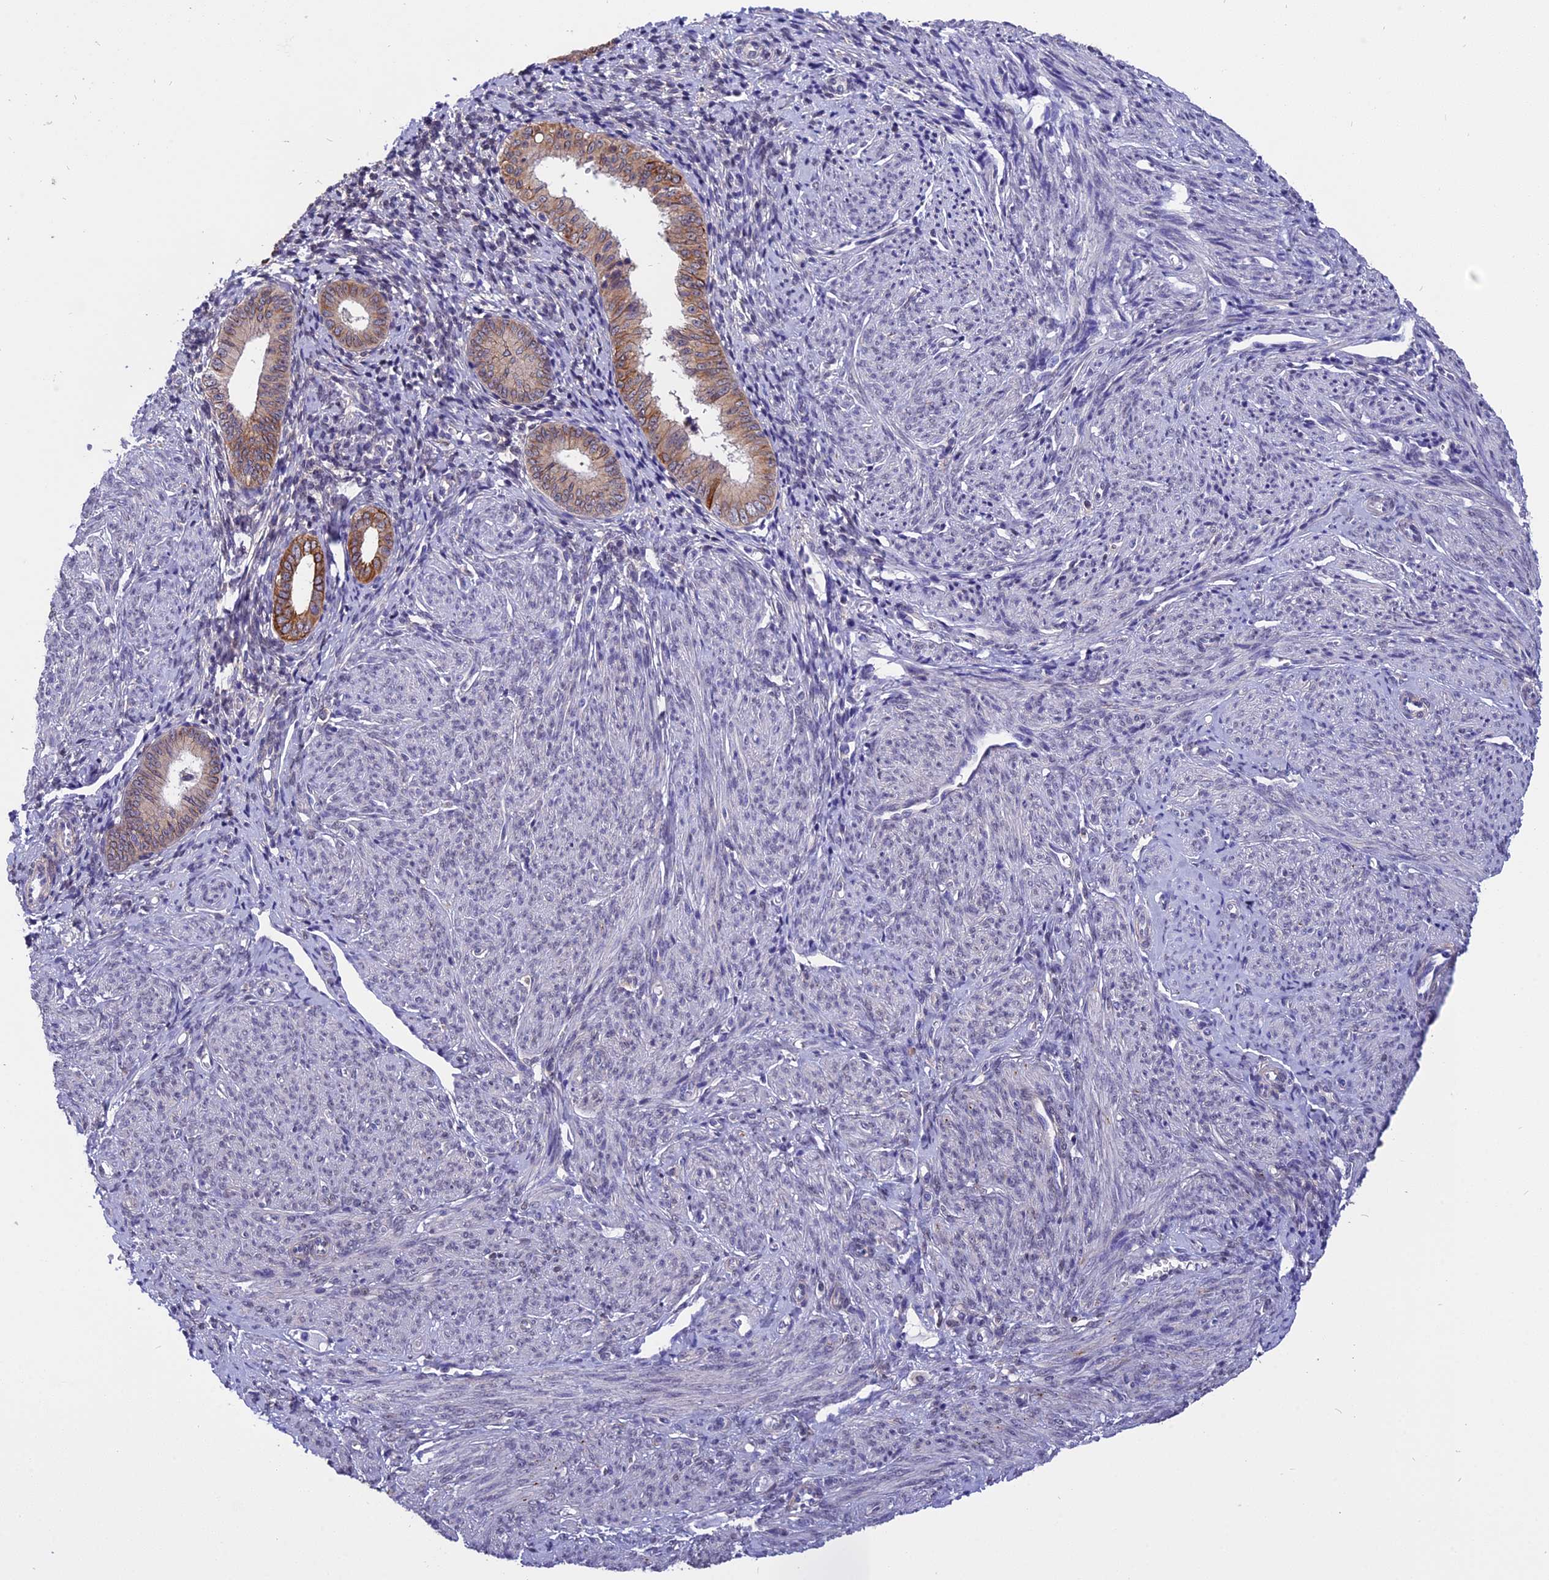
{"staining": {"intensity": "moderate", "quantity": ">75%", "location": "cytoplasmic/membranous"}, "tissue": "endometrial cancer", "cell_type": "Tumor cells", "image_type": "cancer", "snomed": [{"axis": "morphology", "description": "Adenocarcinoma, NOS"}, {"axis": "topography", "description": "Endometrium"}], "caption": "The immunohistochemical stain labels moderate cytoplasmic/membranous expression in tumor cells of endometrial cancer tissue.", "gene": "STUB1", "patient": {"sex": "female", "age": 79}}